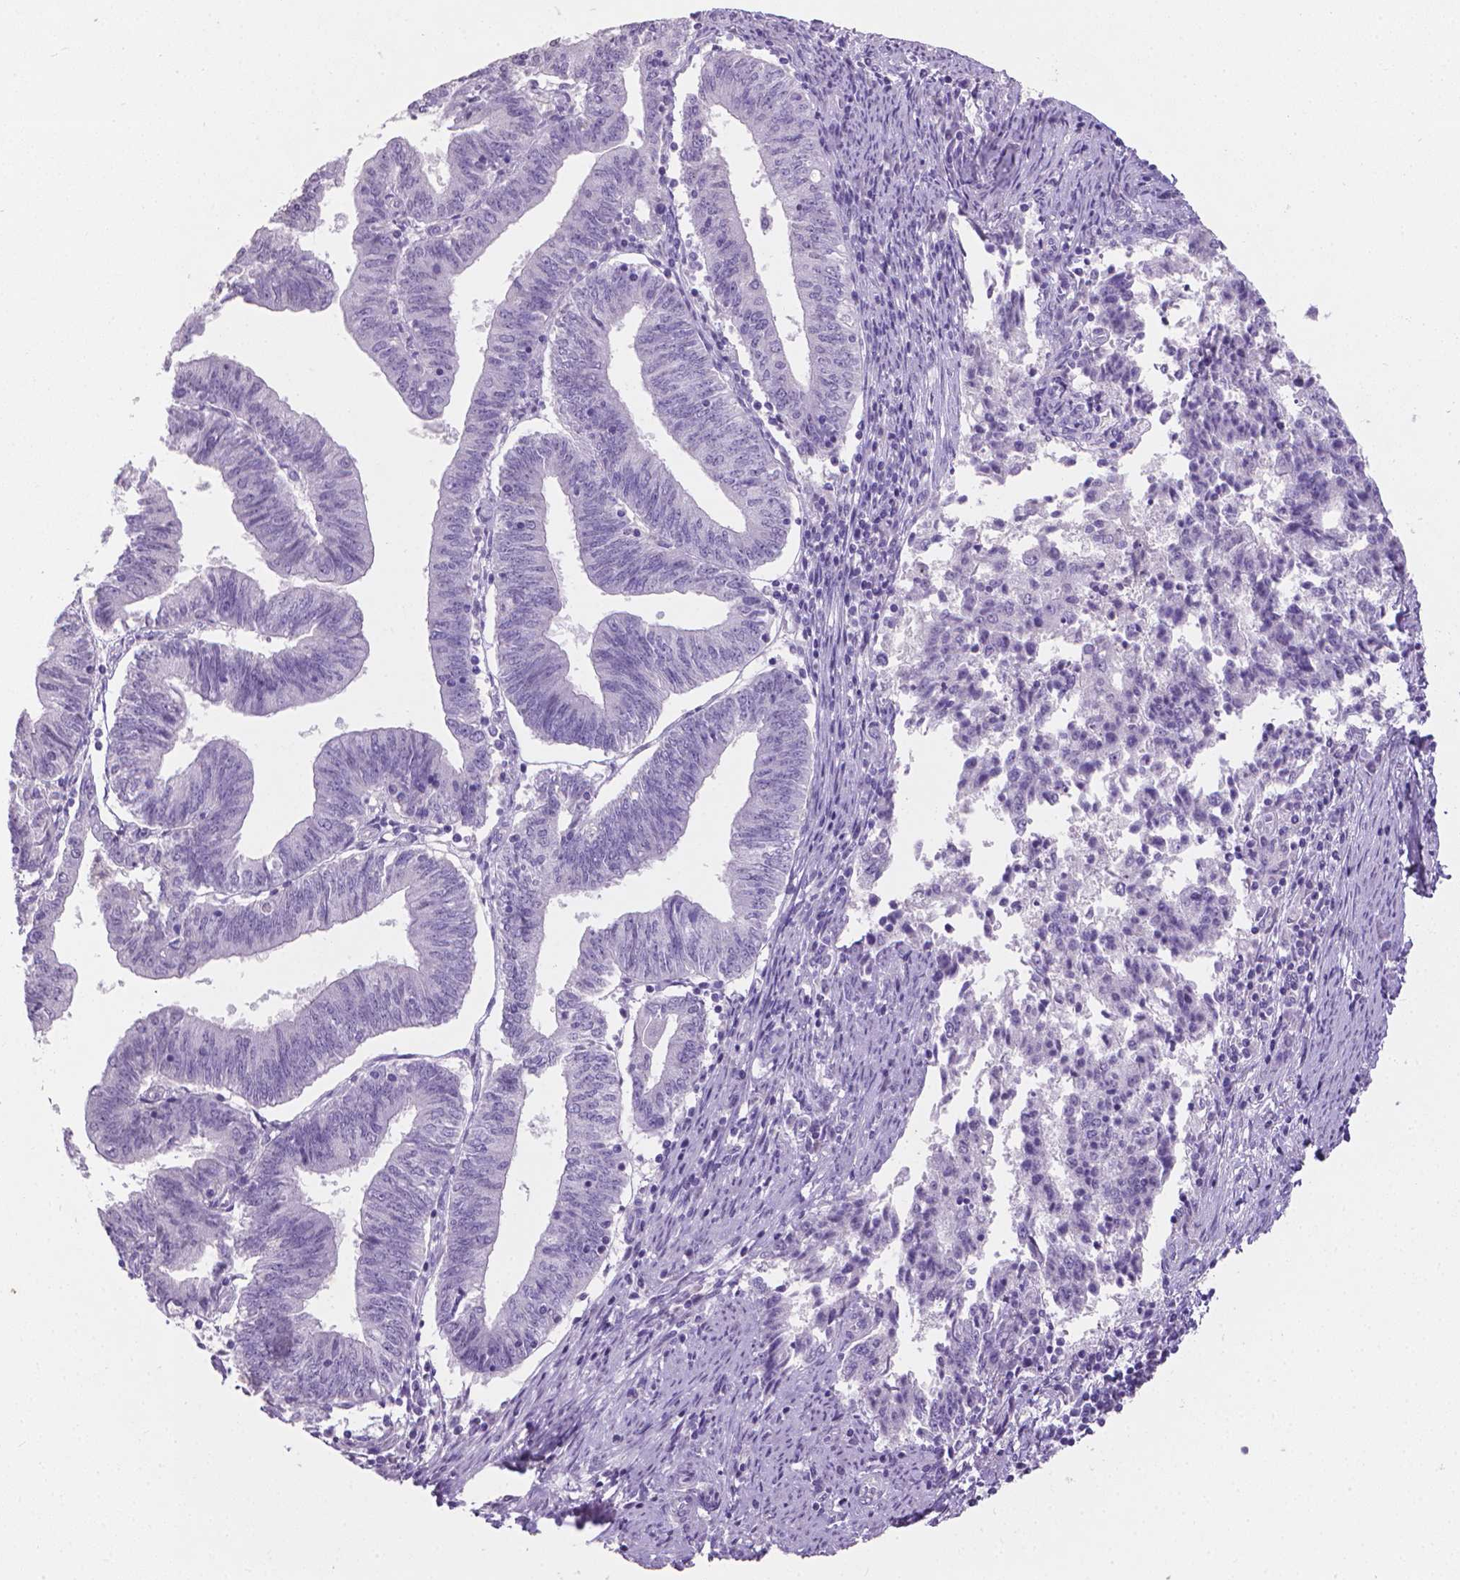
{"staining": {"intensity": "negative", "quantity": "none", "location": "none"}, "tissue": "endometrial cancer", "cell_type": "Tumor cells", "image_type": "cancer", "snomed": [{"axis": "morphology", "description": "Adenocarcinoma, NOS"}, {"axis": "topography", "description": "Endometrium"}], "caption": "IHC image of neoplastic tissue: endometrial cancer stained with DAB demonstrates no significant protein staining in tumor cells.", "gene": "XPNPEP2", "patient": {"sex": "female", "age": 82}}